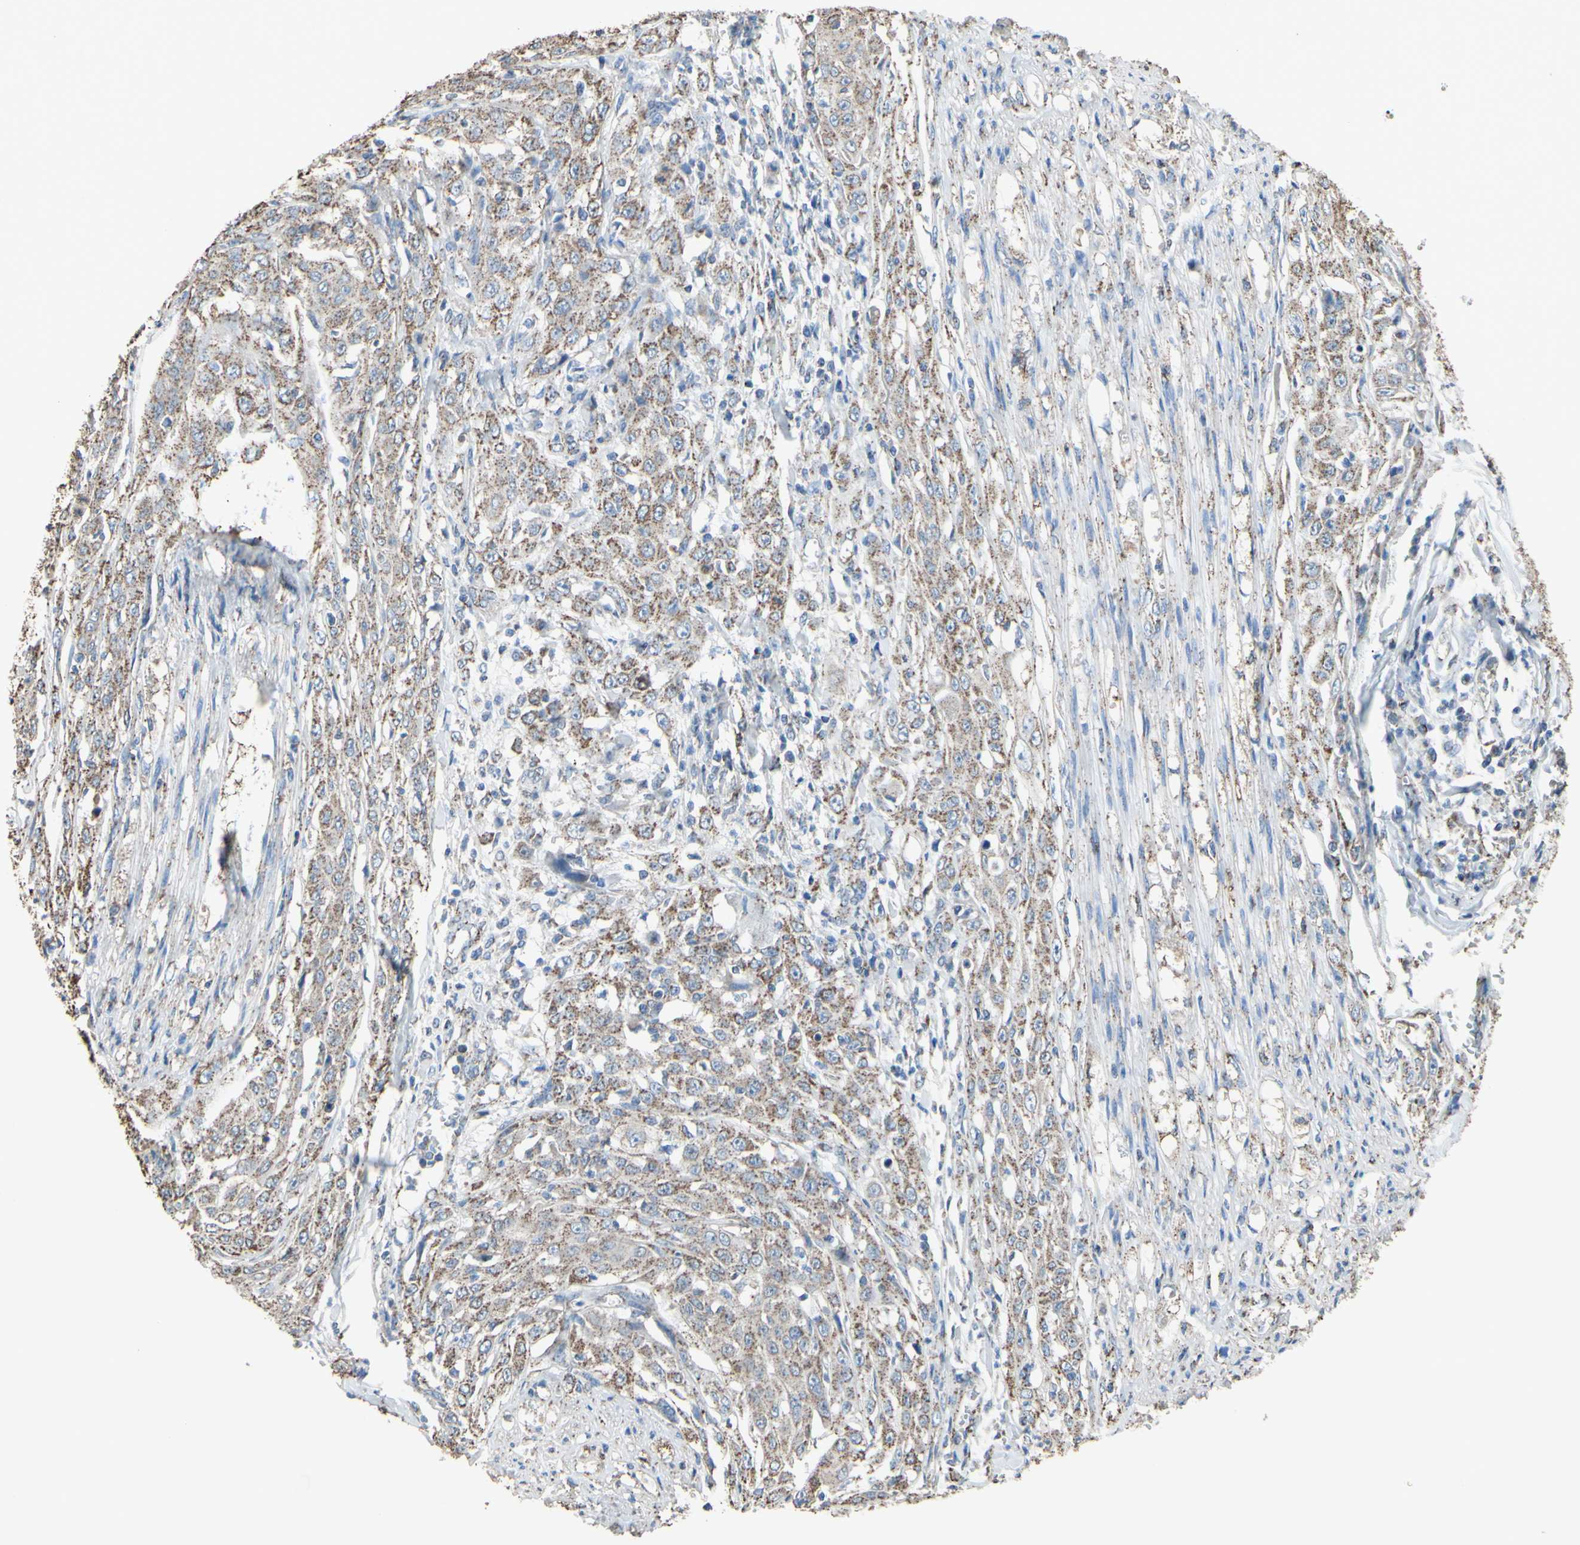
{"staining": {"intensity": "weak", "quantity": ">75%", "location": "cytoplasmic/membranous"}, "tissue": "skin cancer", "cell_type": "Tumor cells", "image_type": "cancer", "snomed": [{"axis": "morphology", "description": "Squamous cell carcinoma, NOS"}, {"axis": "morphology", "description": "Squamous cell carcinoma, metastatic, NOS"}, {"axis": "topography", "description": "Skin"}, {"axis": "topography", "description": "Lymph node"}], "caption": "Human skin squamous cell carcinoma stained for a protein (brown) shows weak cytoplasmic/membranous positive expression in approximately >75% of tumor cells.", "gene": "CMKLR2", "patient": {"sex": "male", "age": 75}}